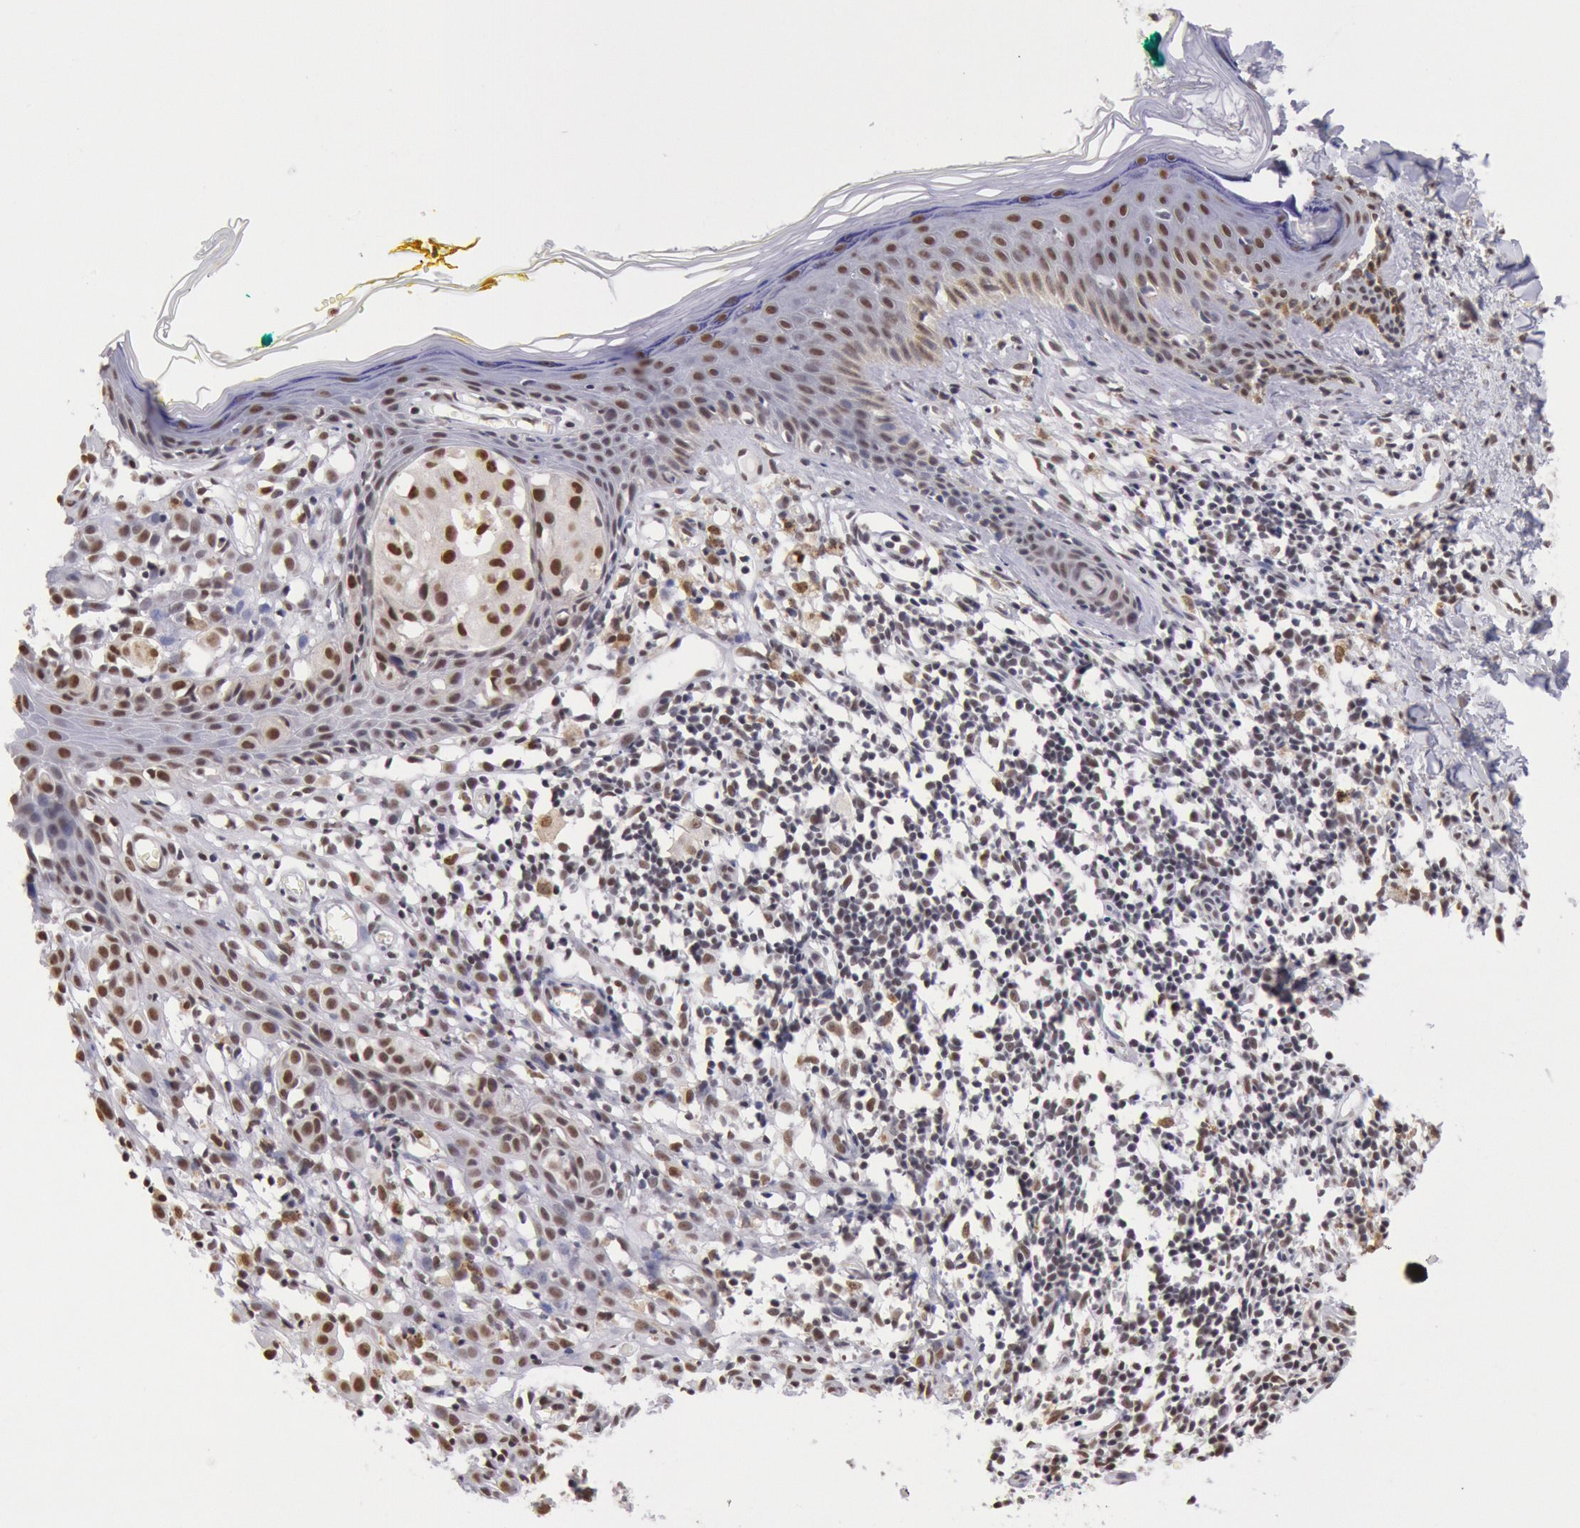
{"staining": {"intensity": "moderate", "quantity": ">75%", "location": "nuclear"}, "tissue": "melanoma", "cell_type": "Tumor cells", "image_type": "cancer", "snomed": [{"axis": "morphology", "description": "Malignant melanoma, NOS"}, {"axis": "topography", "description": "Skin"}], "caption": "Malignant melanoma was stained to show a protein in brown. There is medium levels of moderate nuclear expression in about >75% of tumor cells.", "gene": "SNRPD3", "patient": {"sex": "female", "age": 52}}